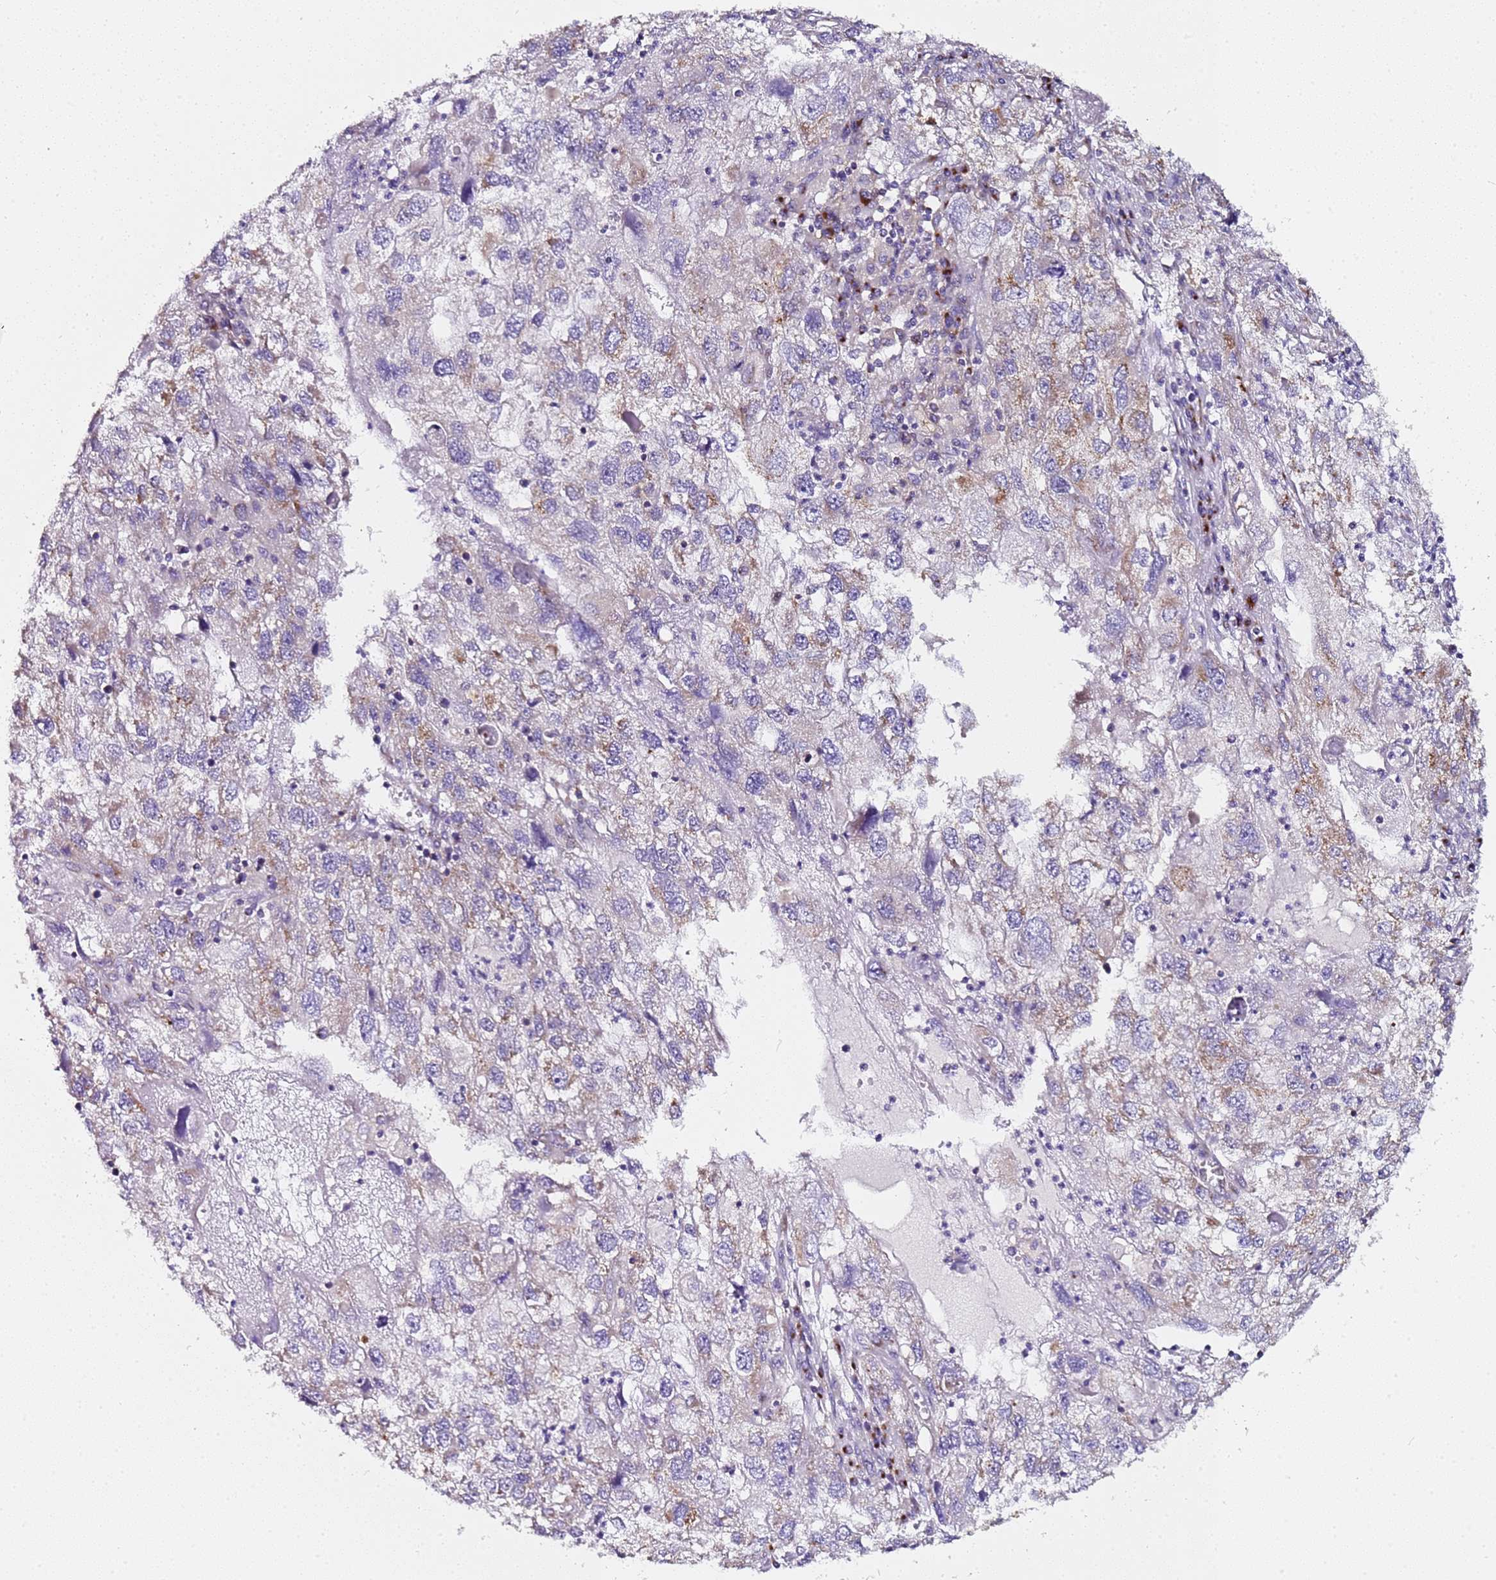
{"staining": {"intensity": "negative", "quantity": "none", "location": "none"}, "tissue": "endometrial cancer", "cell_type": "Tumor cells", "image_type": "cancer", "snomed": [{"axis": "morphology", "description": "Adenocarcinoma, NOS"}, {"axis": "topography", "description": "Endometrium"}], "caption": "Human endometrial cancer (adenocarcinoma) stained for a protein using IHC shows no positivity in tumor cells.", "gene": "MRPL49", "patient": {"sex": "female", "age": 49}}